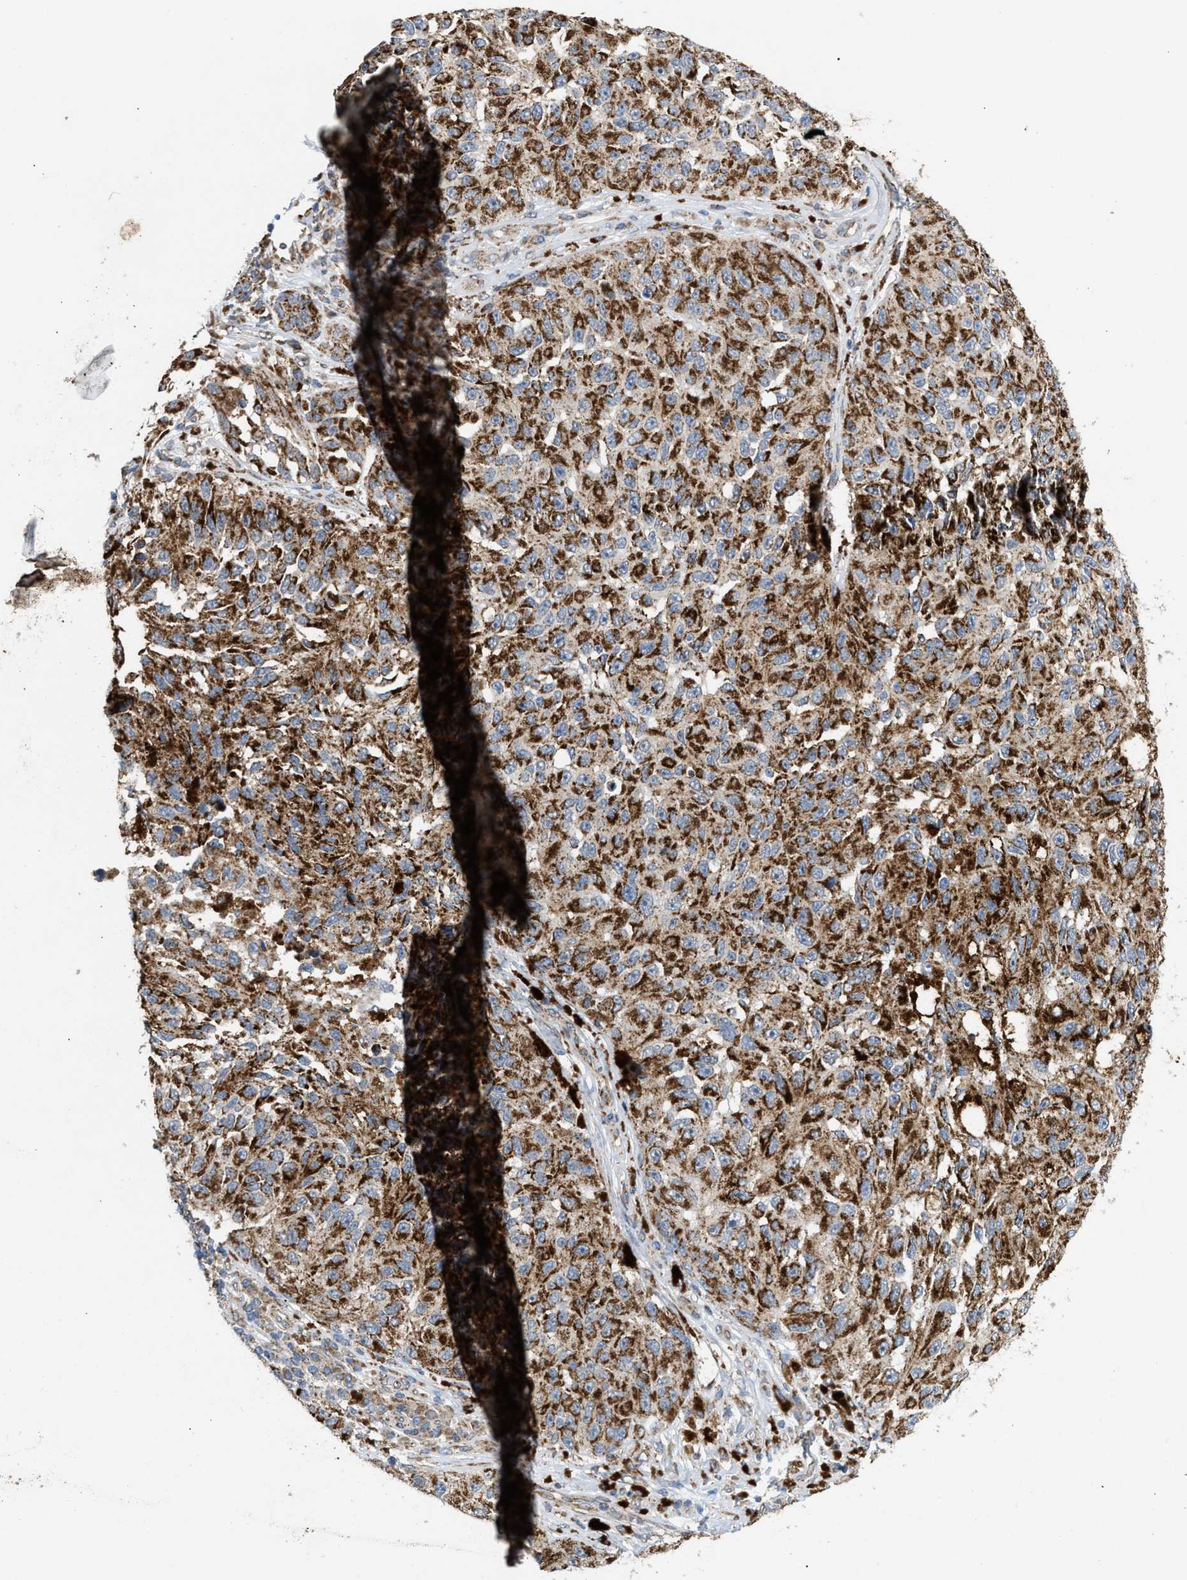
{"staining": {"intensity": "moderate", "quantity": ">75%", "location": "cytoplasmic/membranous"}, "tissue": "melanoma", "cell_type": "Tumor cells", "image_type": "cancer", "snomed": [{"axis": "morphology", "description": "Malignant melanoma, NOS"}, {"axis": "topography", "description": "Skin"}], "caption": "Malignant melanoma stained with IHC demonstrates moderate cytoplasmic/membranous staining in approximately >75% of tumor cells. (DAB = brown stain, brightfield microscopy at high magnification).", "gene": "TACO1", "patient": {"sex": "female", "age": 73}}